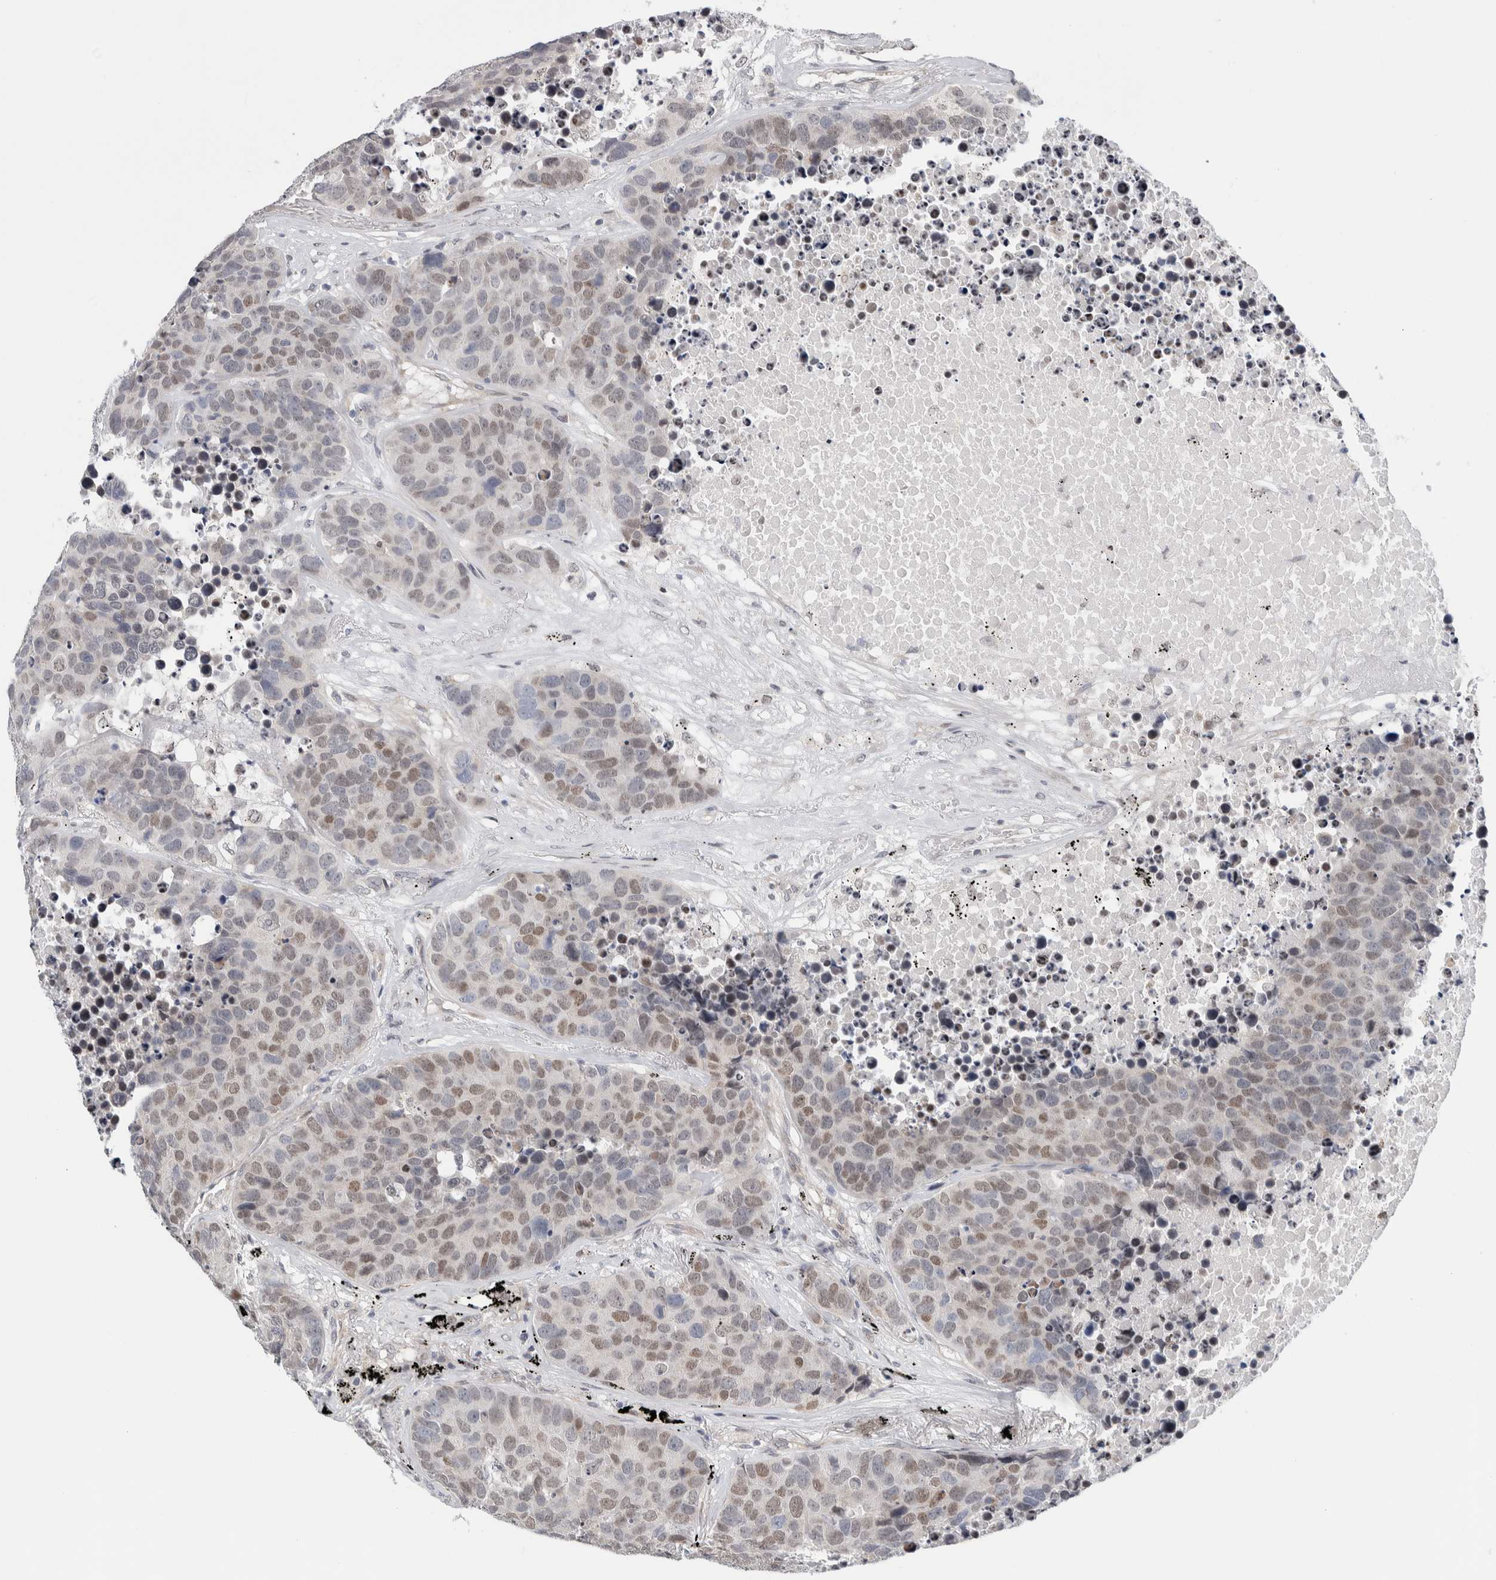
{"staining": {"intensity": "weak", "quantity": "25%-75%", "location": "nuclear"}, "tissue": "carcinoid", "cell_type": "Tumor cells", "image_type": "cancer", "snomed": [{"axis": "morphology", "description": "Carcinoid, malignant, NOS"}, {"axis": "topography", "description": "Lung"}], "caption": "A micrograph of human carcinoid (malignant) stained for a protein displays weak nuclear brown staining in tumor cells.", "gene": "NEUROD1", "patient": {"sex": "male", "age": 60}}